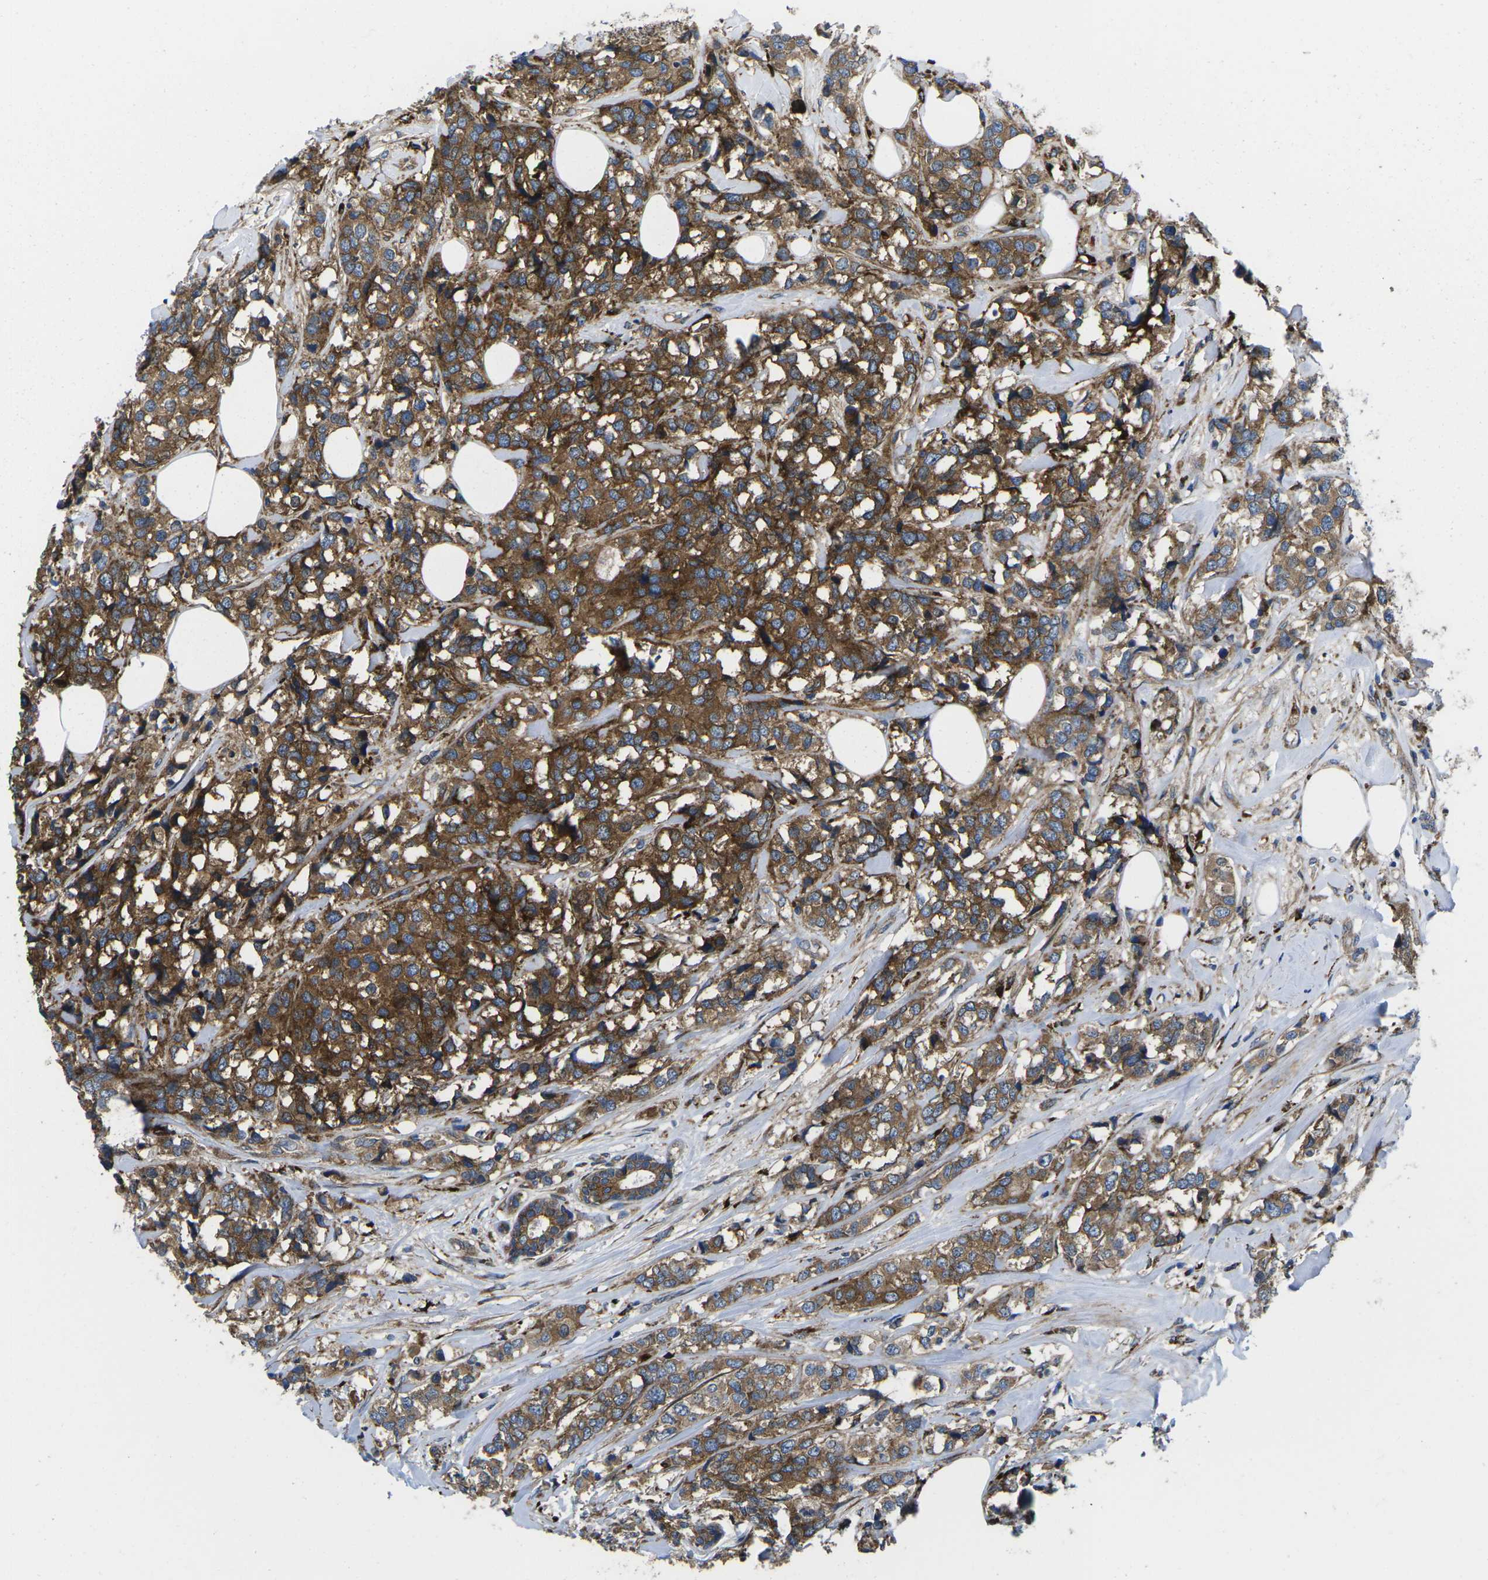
{"staining": {"intensity": "strong", "quantity": ">75%", "location": "cytoplasmic/membranous"}, "tissue": "breast cancer", "cell_type": "Tumor cells", "image_type": "cancer", "snomed": [{"axis": "morphology", "description": "Lobular carcinoma"}, {"axis": "topography", "description": "Breast"}], "caption": "Breast cancer (lobular carcinoma) stained with a brown dye displays strong cytoplasmic/membranous positive staining in about >75% of tumor cells.", "gene": "DLG1", "patient": {"sex": "female", "age": 59}}